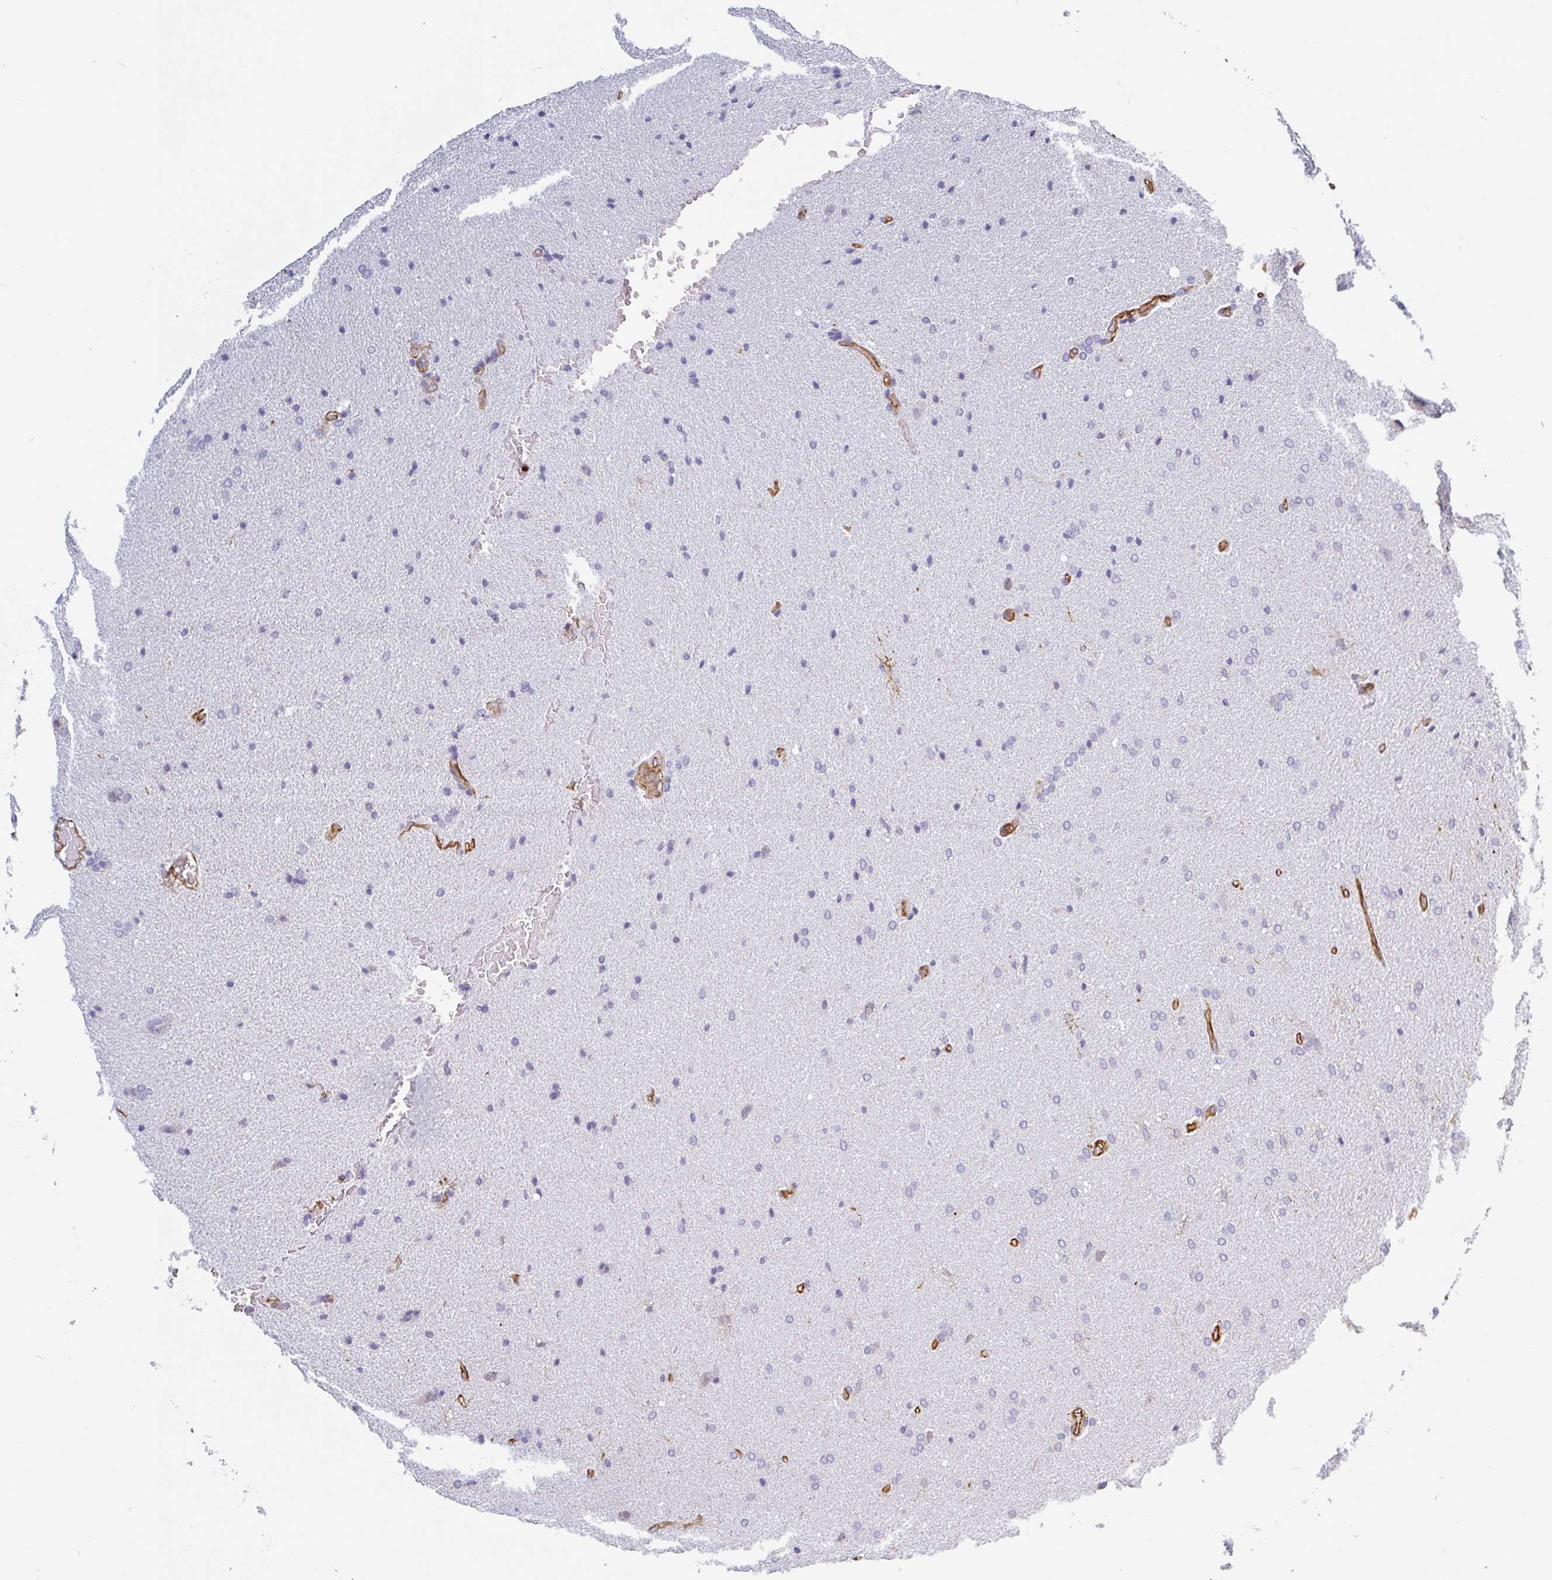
{"staining": {"intensity": "negative", "quantity": "none", "location": "none"}, "tissue": "glioma", "cell_type": "Tumor cells", "image_type": "cancer", "snomed": [{"axis": "morphology", "description": "Glioma, malignant, High grade"}, {"axis": "topography", "description": "Brain"}], "caption": "Immunohistochemistry of high-grade glioma (malignant) exhibits no staining in tumor cells.", "gene": "PPFIA1", "patient": {"sex": "male", "age": 56}}